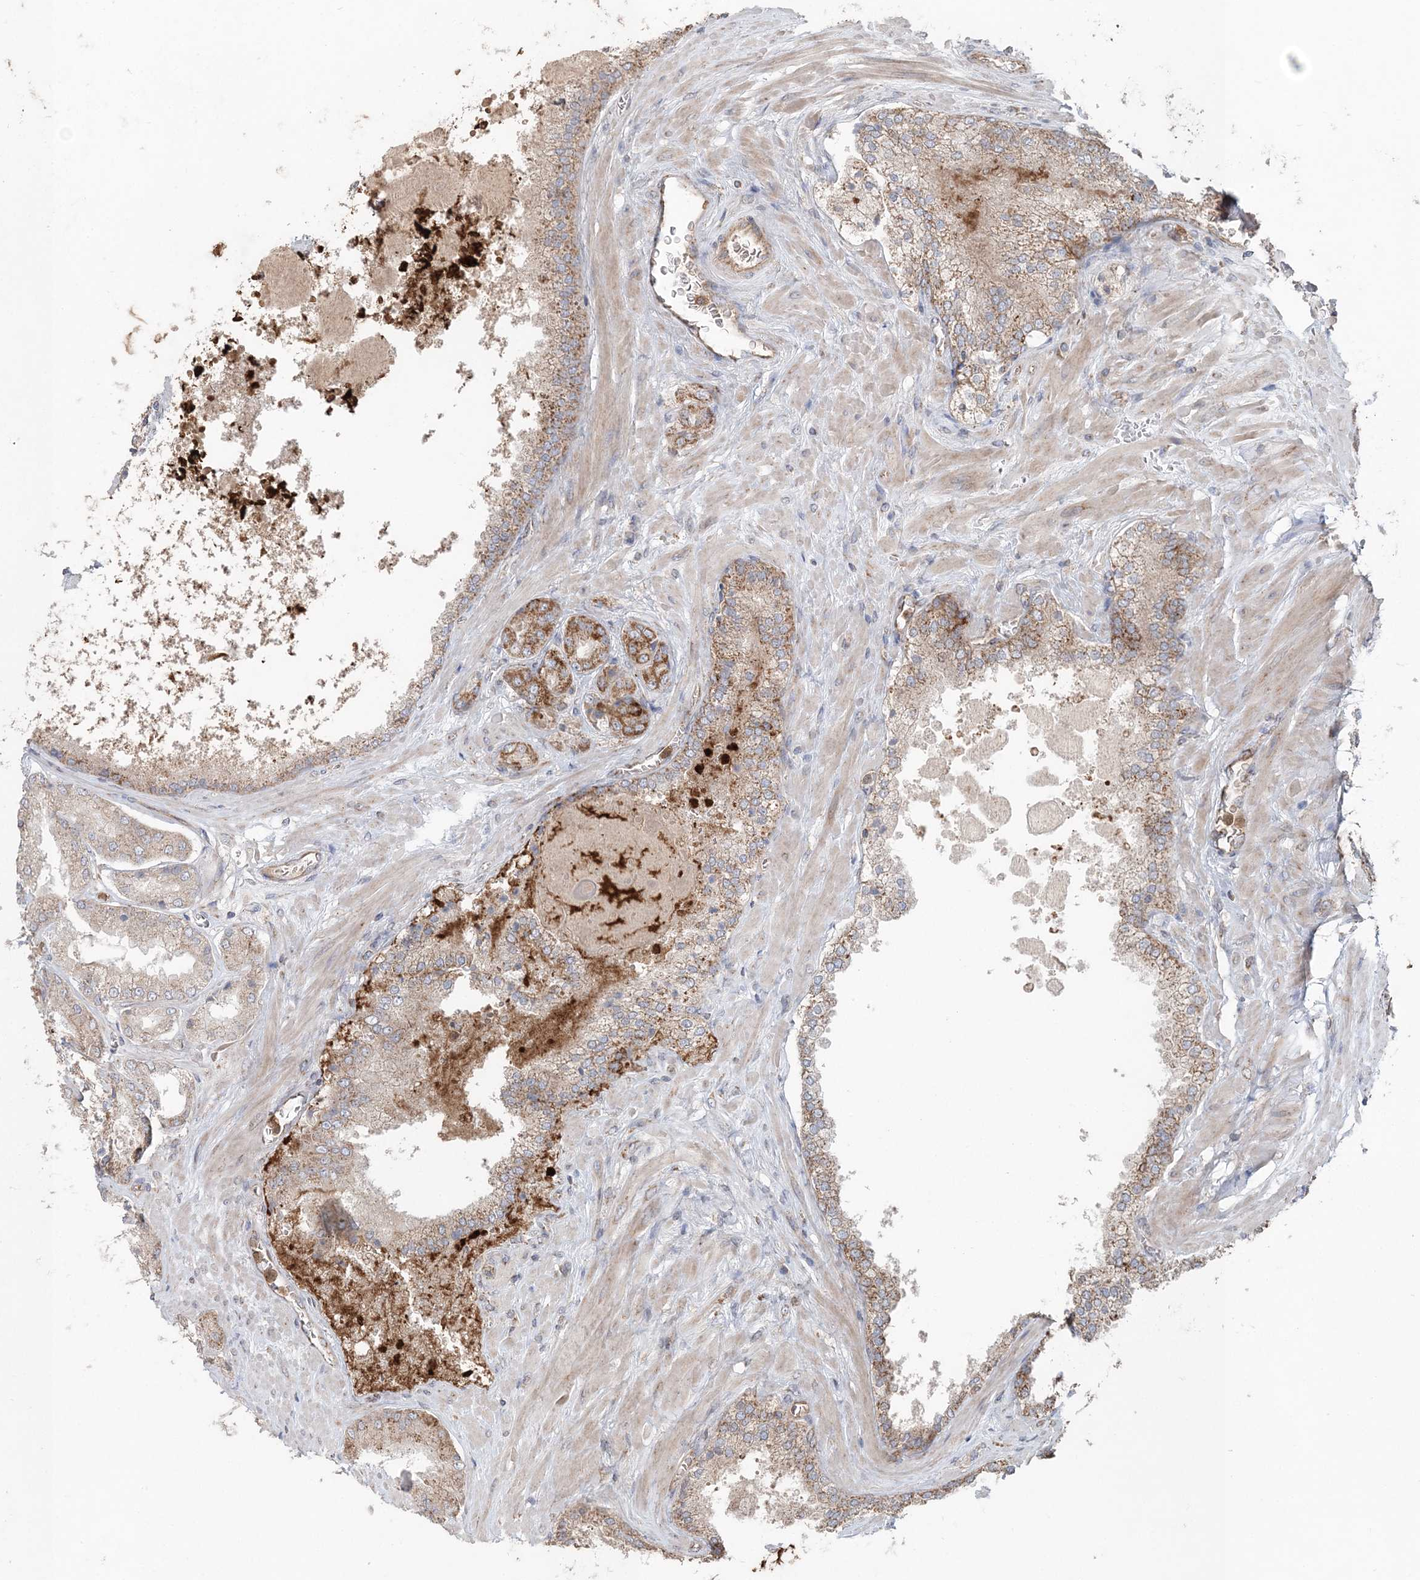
{"staining": {"intensity": "moderate", "quantity": ">75%", "location": "cytoplasmic/membranous"}, "tissue": "prostate cancer", "cell_type": "Tumor cells", "image_type": "cancer", "snomed": [{"axis": "morphology", "description": "Adenocarcinoma, Low grade"}, {"axis": "topography", "description": "Prostate"}], "caption": "Protein staining displays moderate cytoplasmic/membranous expression in about >75% of tumor cells in prostate cancer.", "gene": "LRPPRC", "patient": {"sex": "male", "age": 74}}